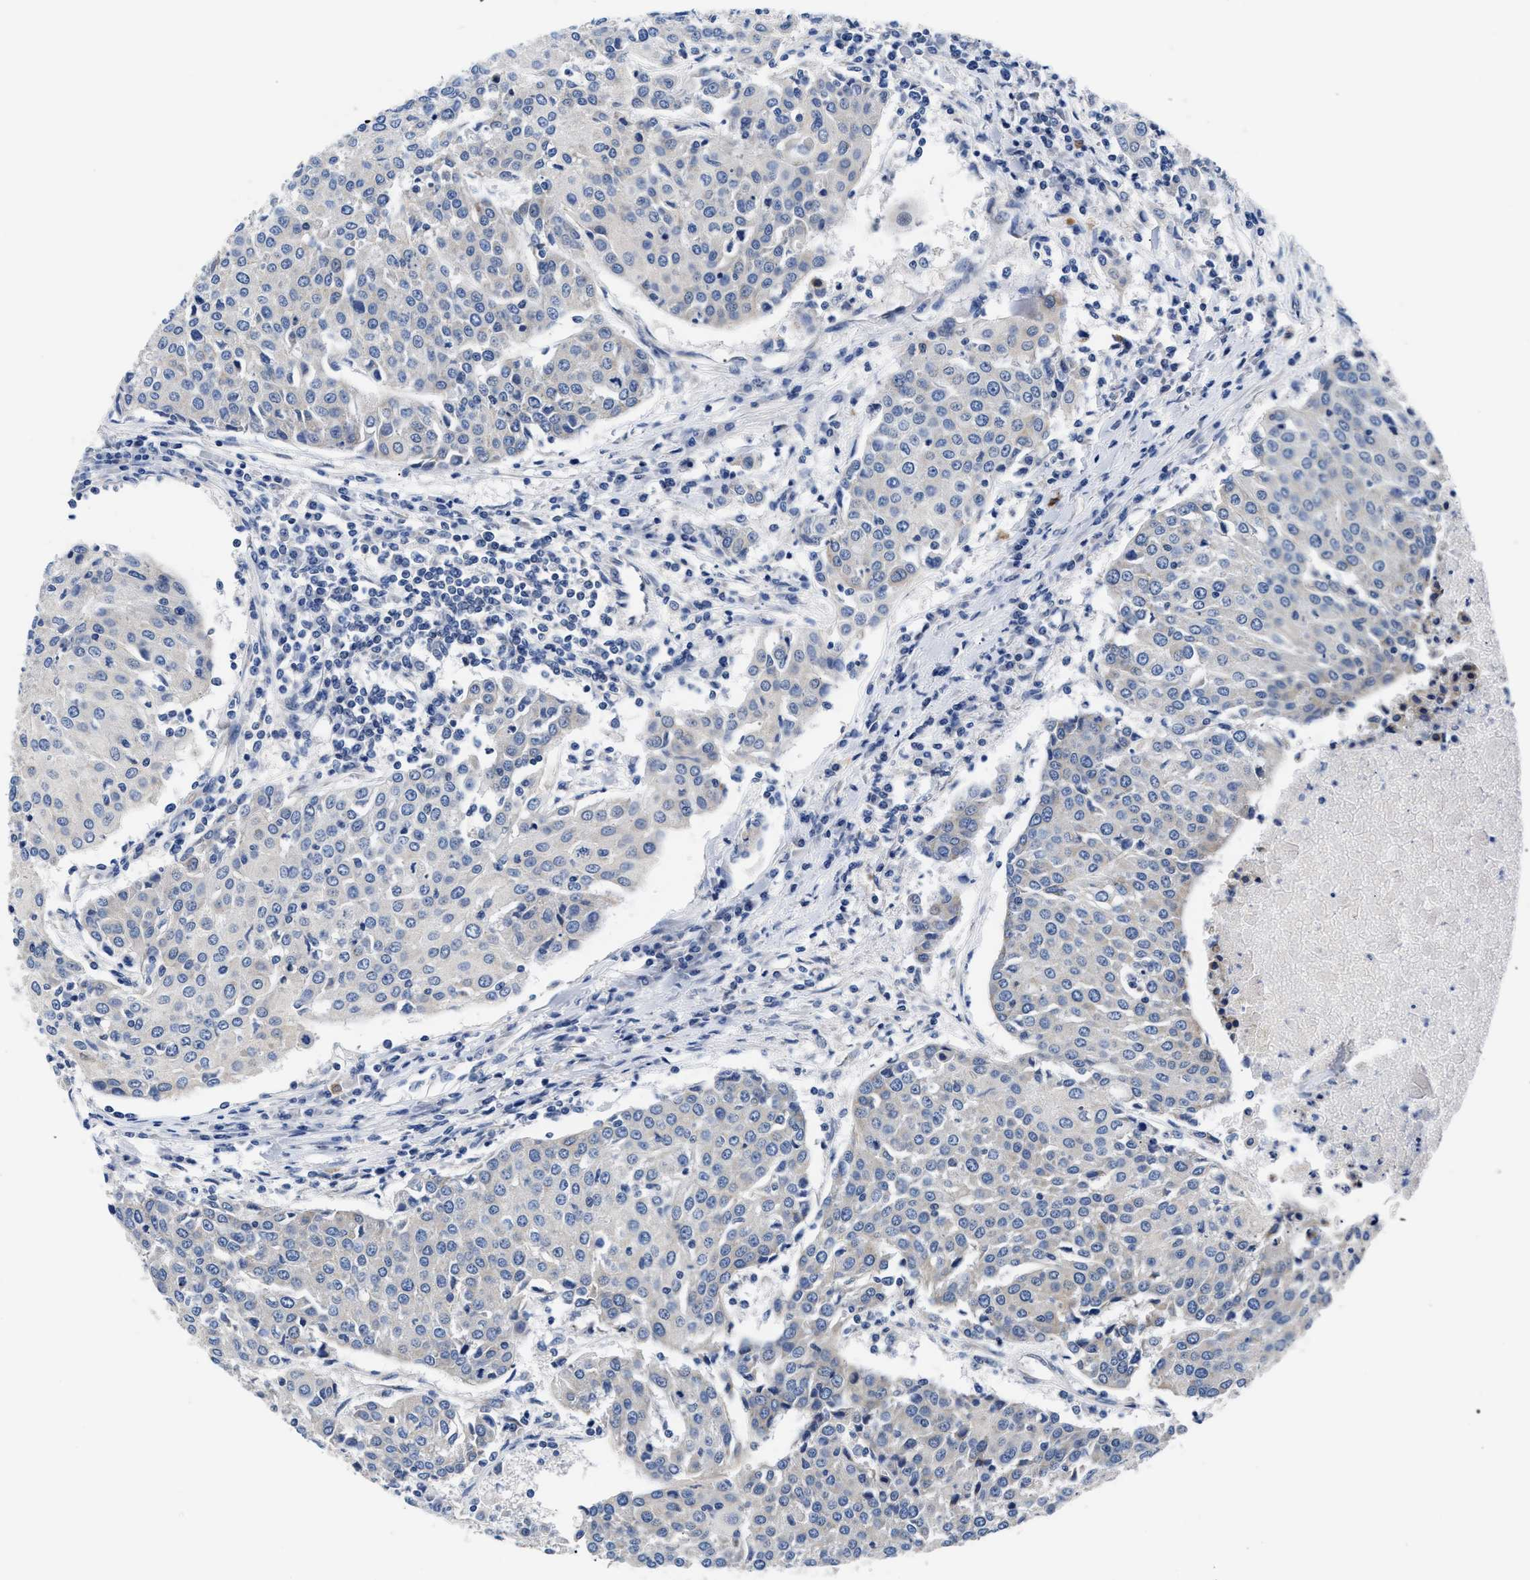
{"staining": {"intensity": "negative", "quantity": "none", "location": "none"}, "tissue": "urothelial cancer", "cell_type": "Tumor cells", "image_type": "cancer", "snomed": [{"axis": "morphology", "description": "Urothelial carcinoma, High grade"}, {"axis": "topography", "description": "Urinary bladder"}], "caption": "A histopathology image of urothelial carcinoma (high-grade) stained for a protein demonstrates no brown staining in tumor cells.", "gene": "RINT1", "patient": {"sex": "female", "age": 85}}